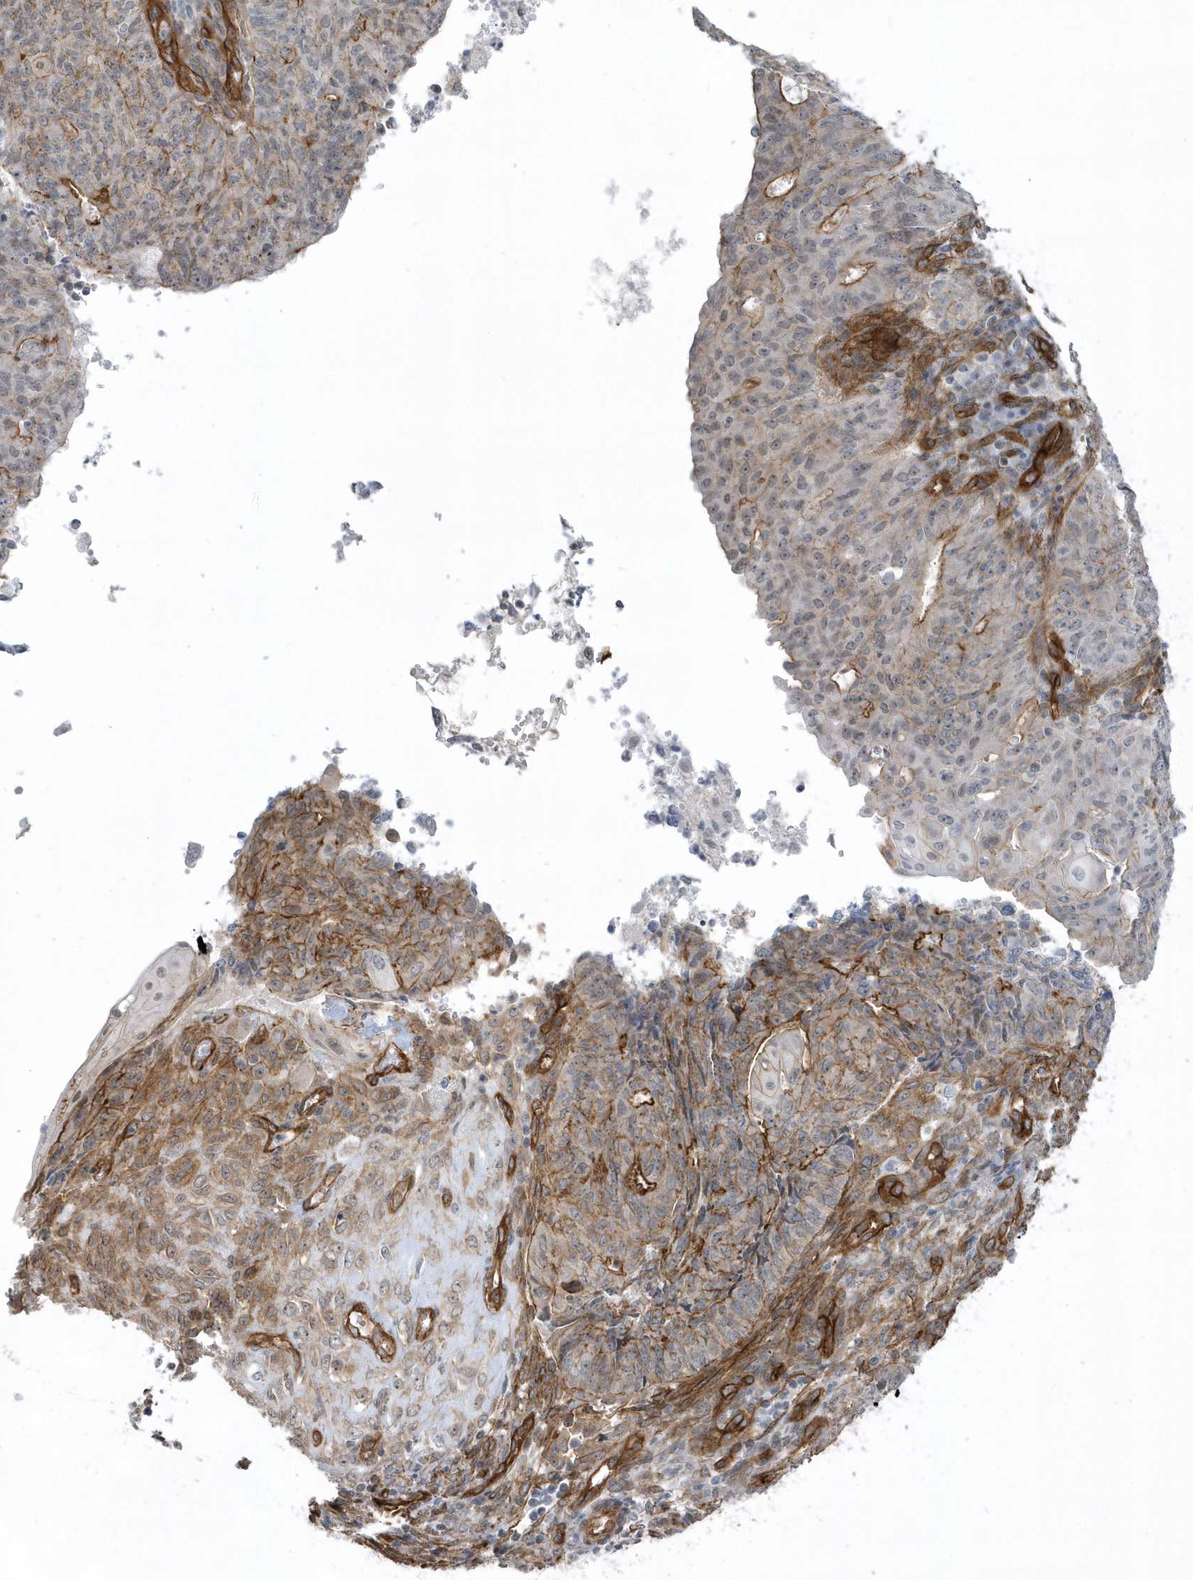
{"staining": {"intensity": "moderate", "quantity": "<25%", "location": "cytoplasmic/membranous"}, "tissue": "endometrial cancer", "cell_type": "Tumor cells", "image_type": "cancer", "snomed": [{"axis": "morphology", "description": "Adenocarcinoma, NOS"}, {"axis": "topography", "description": "Endometrium"}], "caption": "The micrograph exhibits immunohistochemical staining of endometrial cancer. There is moderate cytoplasmic/membranous positivity is seen in about <25% of tumor cells. The protein is stained brown, and the nuclei are stained in blue (DAB IHC with brightfield microscopy, high magnification).", "gene": "RAI14", "patient": {"sex": "female", "age": 32}}